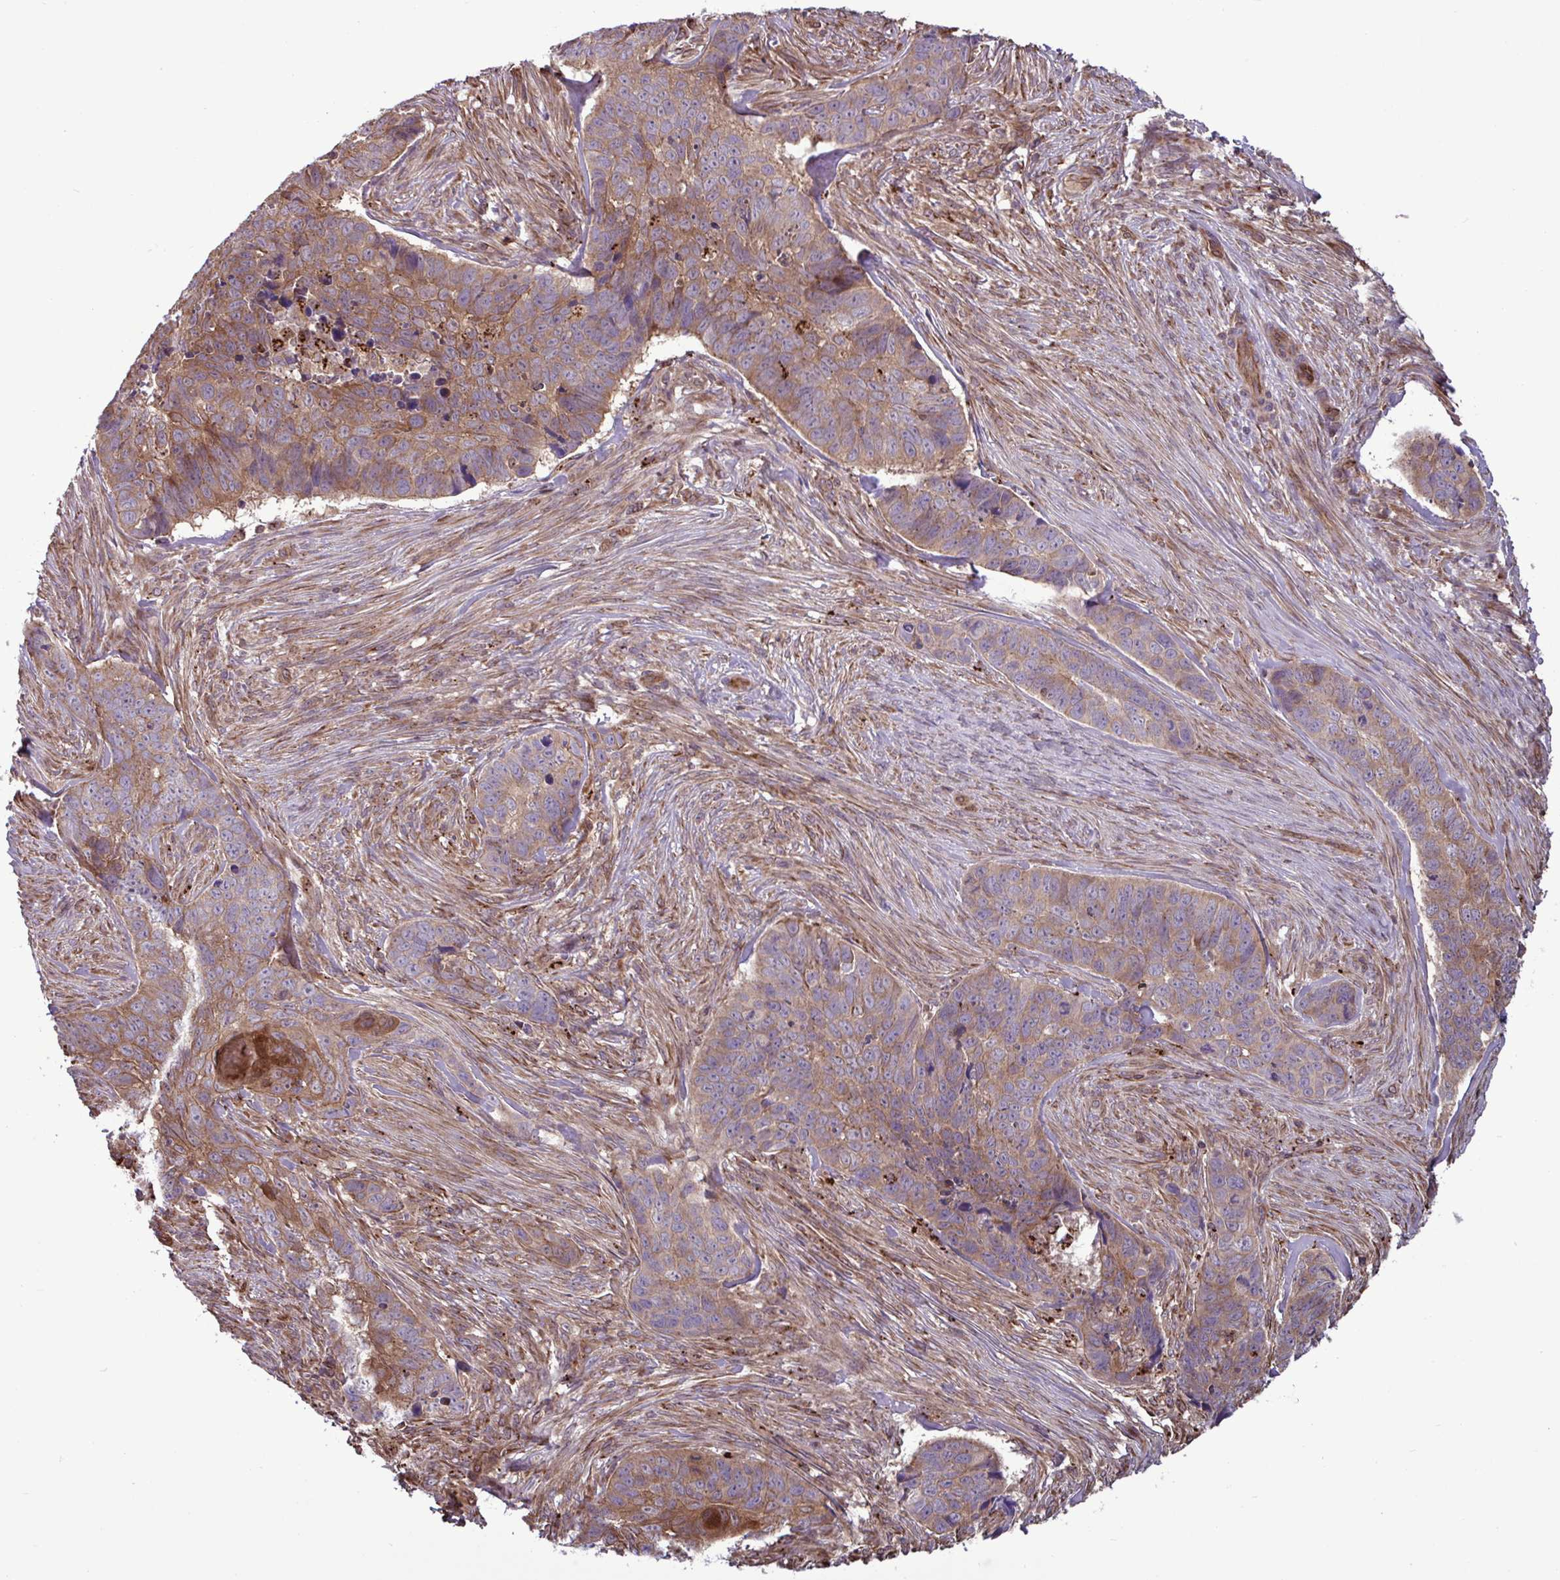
{"staining": {"intensity": "moderate", "quantity": ">75%", "location": "cytoplasmic/membranous"}, "tissue": "skin cancer", "cell_type": "Tumor cells", "image_type": "cancer", "snomed": [{"axis": "morphology", "description": "Basal cell carcinoma"}, {"axis": "topography", "description": "Skin"}], "caption": "Immunohistochemistry (IHC) histopathology image of neoplastic tissue: human basal cell carcinoma (skin) stained using IHC reveals medium levels of moderate protein expression localized specifically in the cytoplasmic/membranous of tumor cells, appearing as a cytoplasmic/membranous brown color.", "gene": "GLTP", "patient": {"sex": "female", "age": 82}}